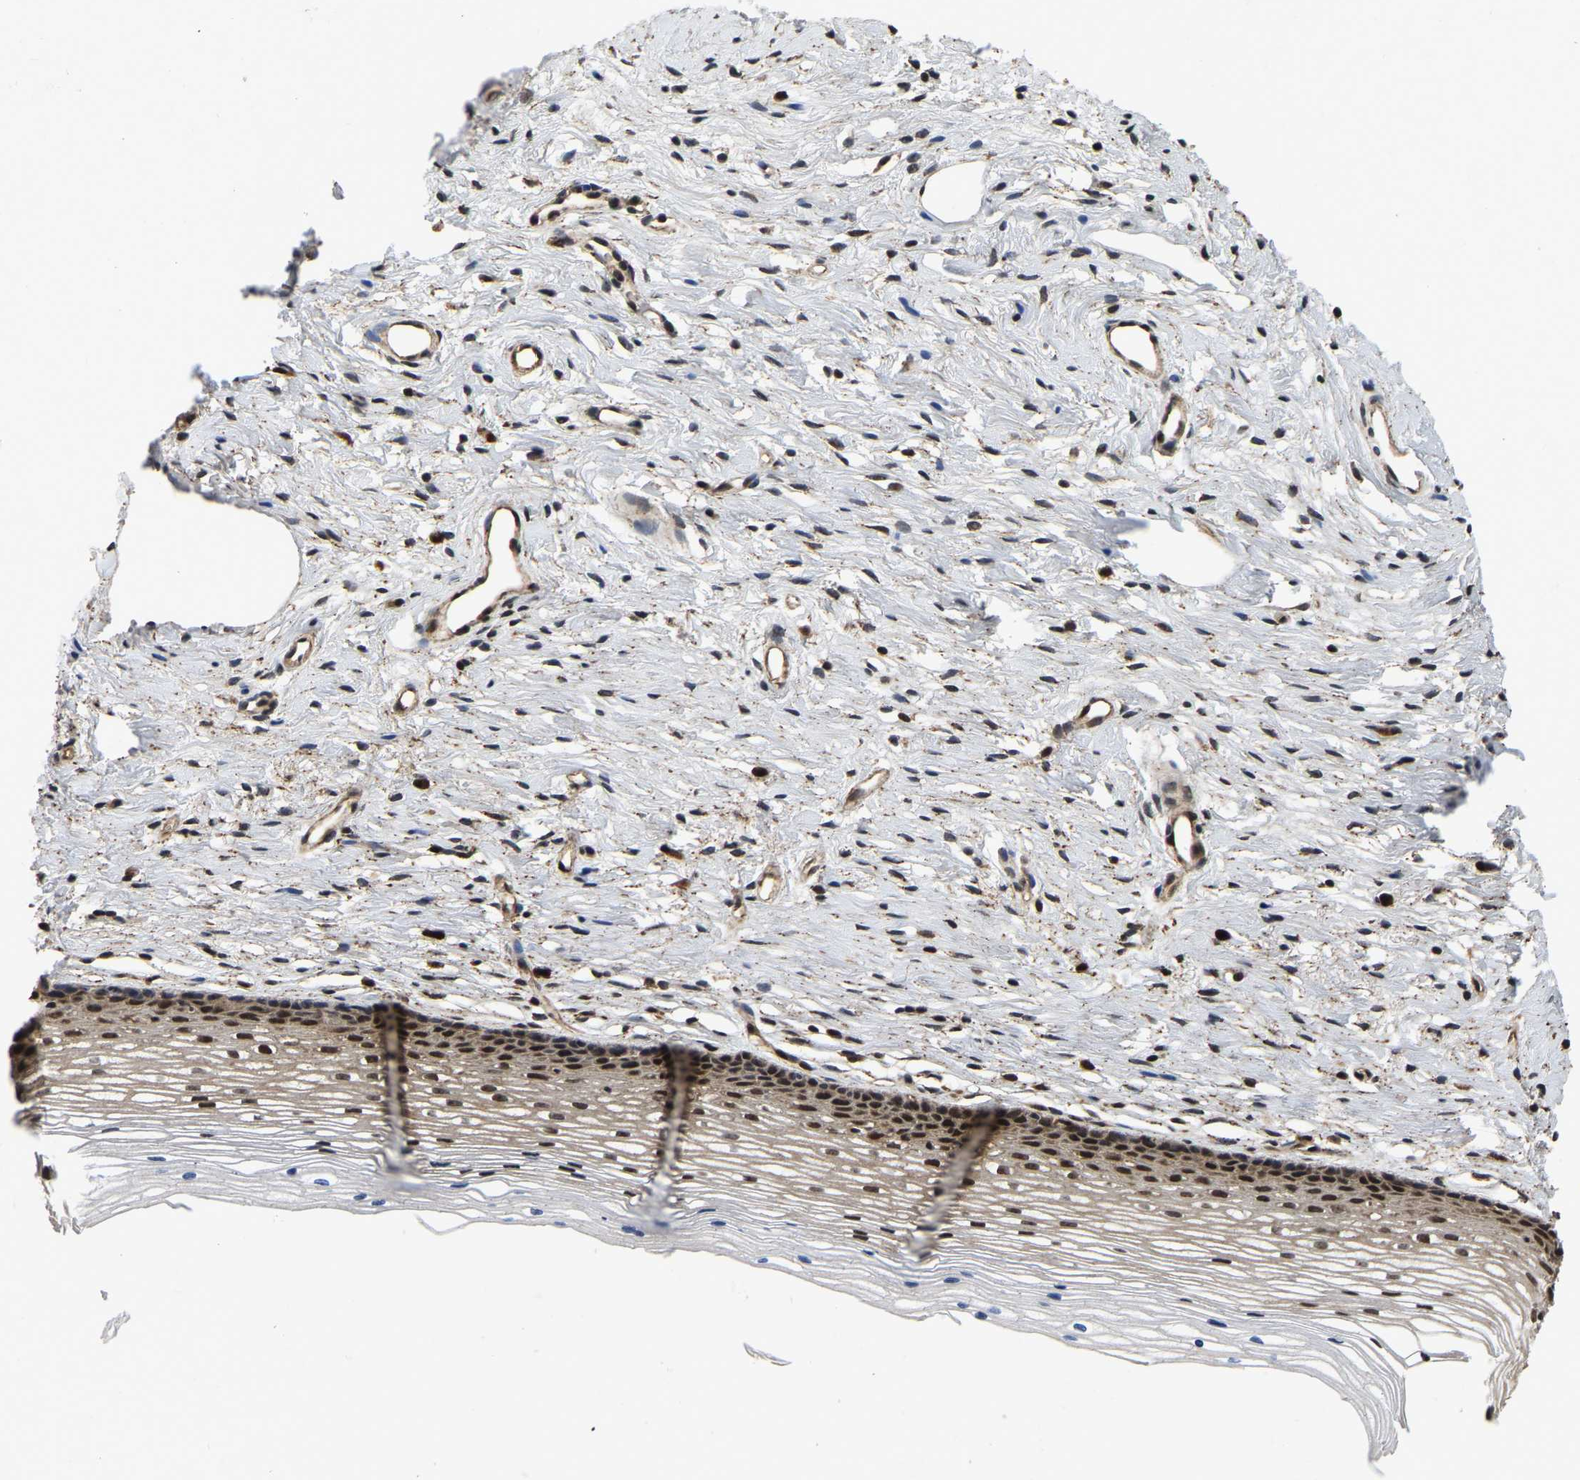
{"staining": {"intensity": "moderate", "quantity": ">75%", "location": "nuclear"}, "tissue": "cervix", "cell_type": "Glandular cells", "image_type": "normal", "snomed": [{"axis": "morphology", "description": "Normal tissue, NOS"}, {"axis": "topography", "description": "Cervix"}], "caption": "Cervix stained for a protein (brown) displays moderate nuclear positive staining in approximately >75% of glandular cells.", "gene": "CIAO1", "patient": {"sex": "female", "age": 77}}